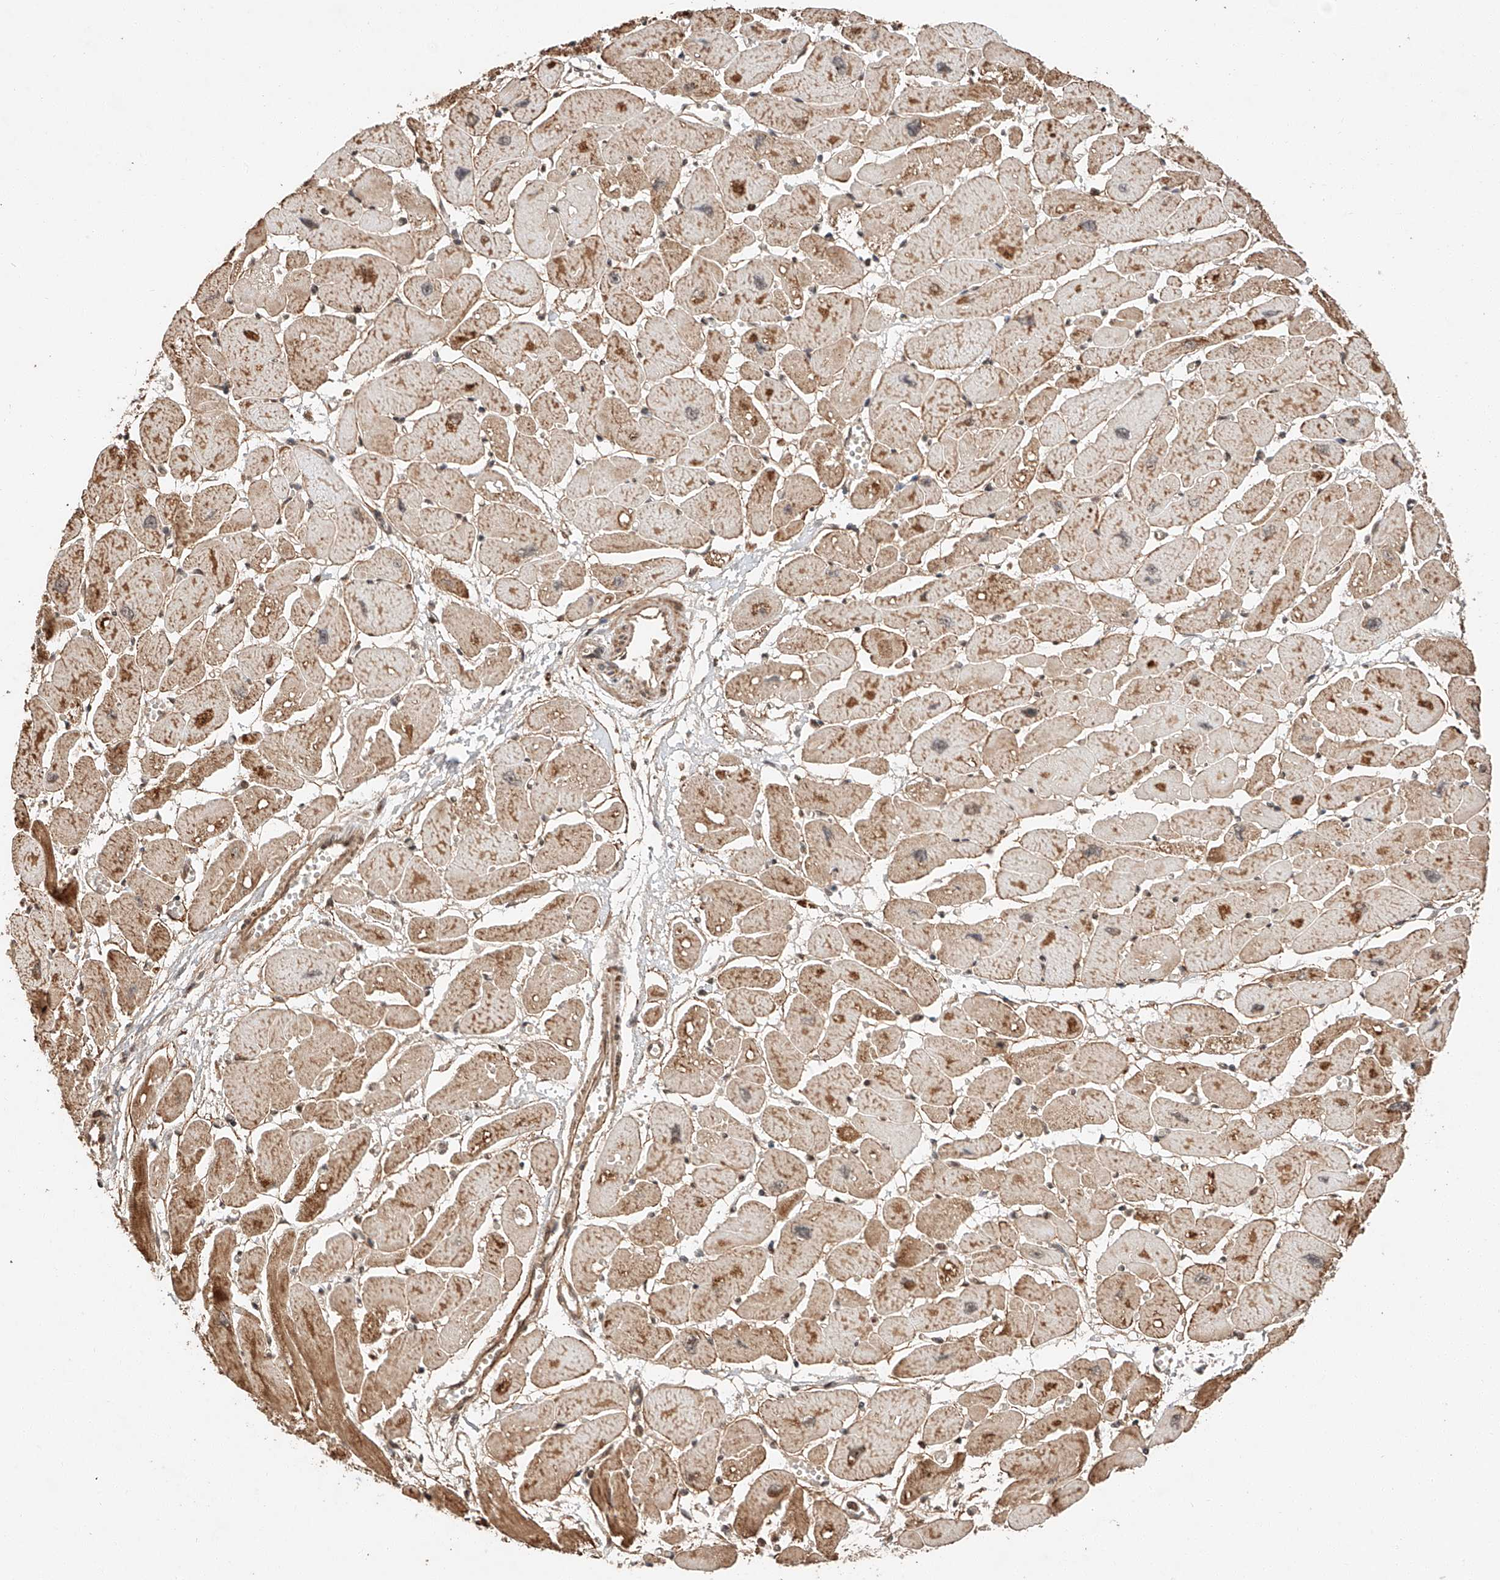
{"staining": {"intensity": "moderate", "quantity": "<25%", "location": "cytoplasmic/membranous"}, "tissue": "heart muscle", "cell_type": "Cardiomyocytes", "image_type": "normal", "snomed": [{"axis": "morphology", "description": "Normal tissue, NOS"}, {"axis": "topography", "description": "Heart"}], "caption": "A micrograph of human heart muscle stained for a protein reveals moderate cytoplasmic/membranous brown staining in cardiomyocytes. Using DAB (3,3'-diaminobenzidine) (brown) and hematoxylin (blue) stains, captured at high magnification using brightfield microscopy.", "gene": "ARHGAP33", "patient": {"sex": "female", "age": 54}}